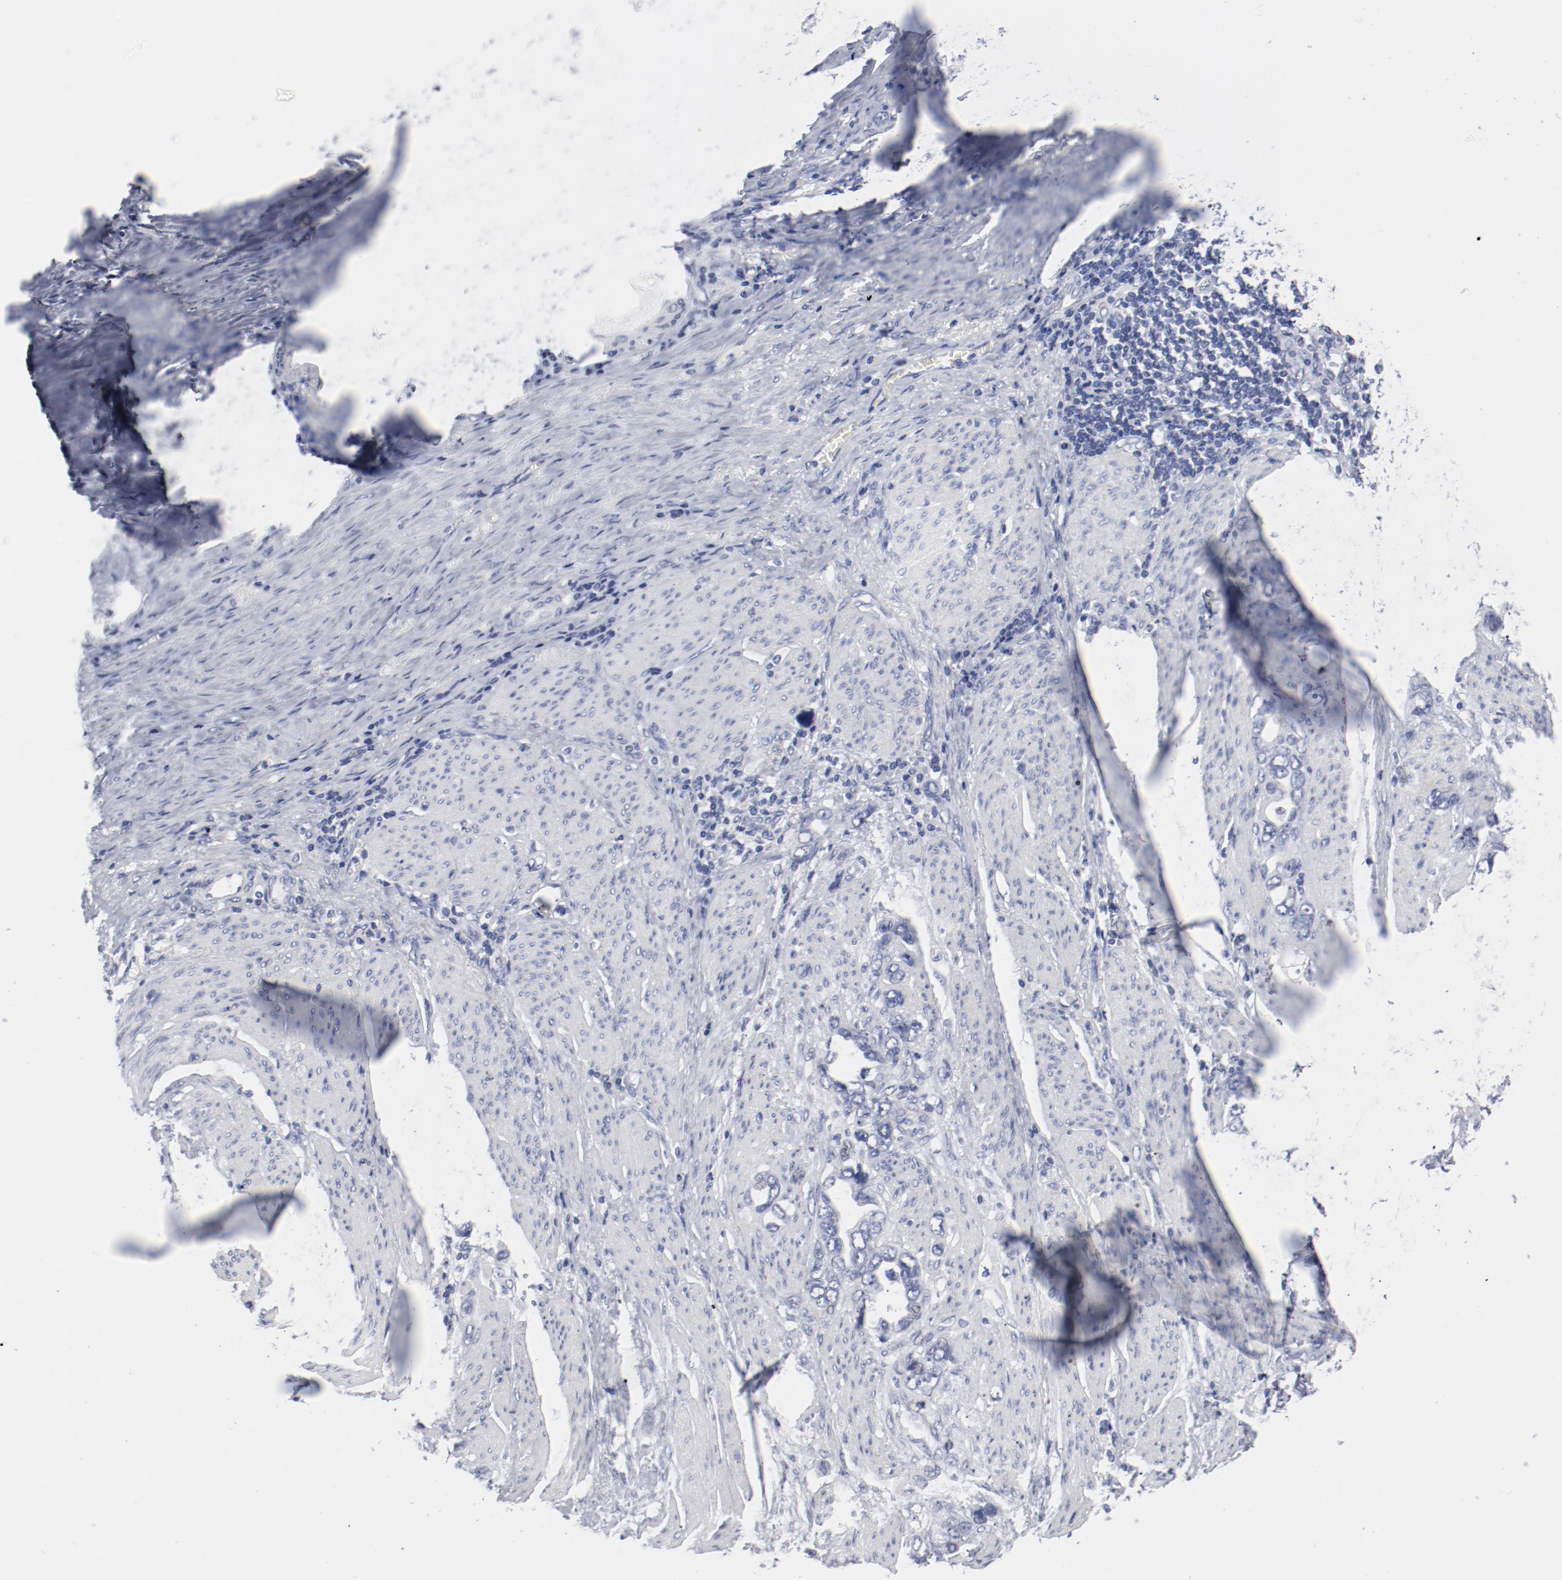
{"staining": {"intensity": "negative", "quantity": "none", "location": "none"}, "tissue": "stomach cancer", "cell_type": "Tumor cells", "image_type": "cancer", "snomed": [{"axis": "morphology", "description": "Adenocarcinoma, NOS"}, {"axis": "topography", "description": "Stomach"}], "caption": "A high-resolution histopathology image shows immunohistochemistry (IHC) staining of stomach adenocarcinoma, which displays no significant positivity in tumor cells.", "gene": "KCNK13", "patient": {"sex": "male", "age": 78}}